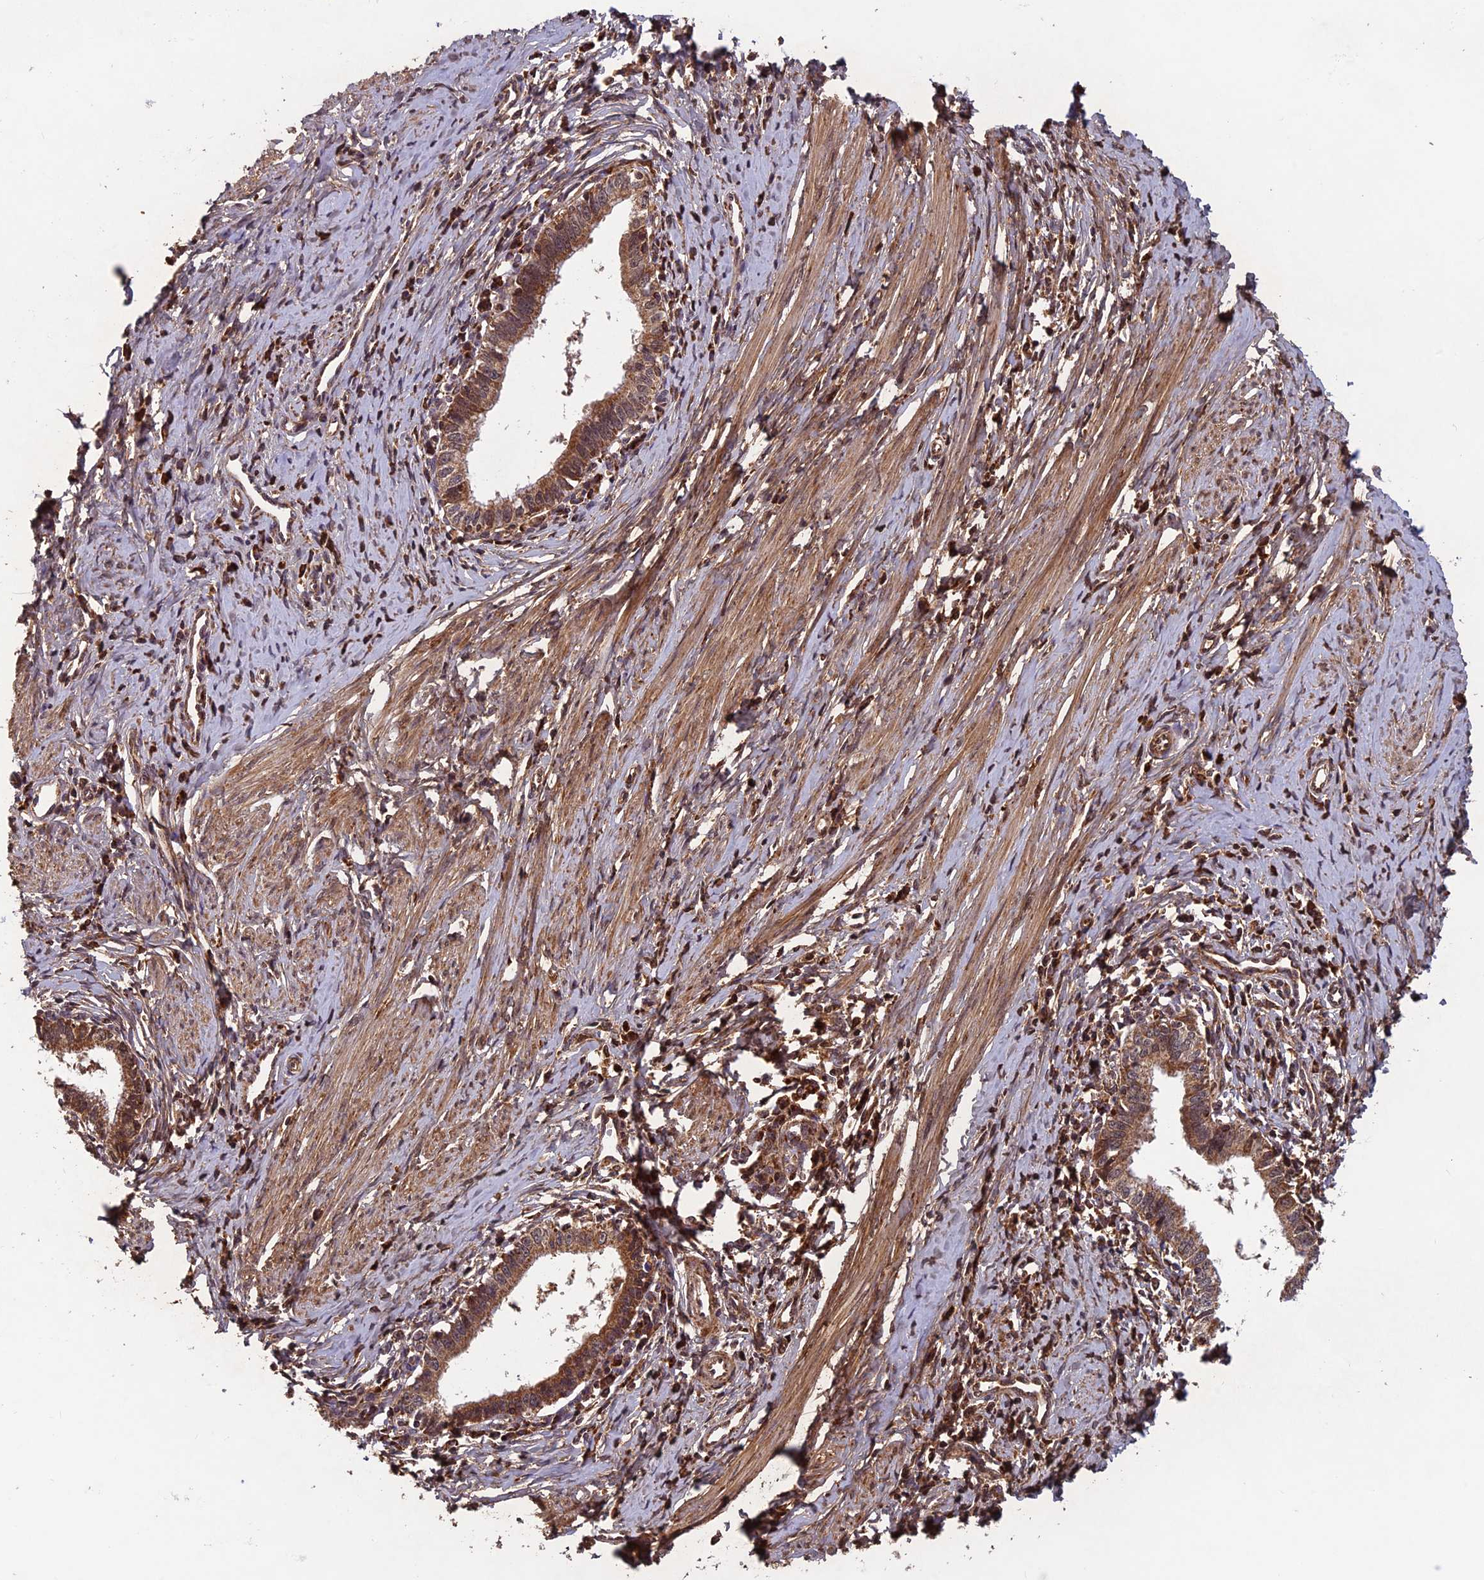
{"staining": {"intensity": "moderate", "quantity": ">75%", "location": "cytoplasmic/membranous"}, "tissue": "cervical cancer", "cell_type": "Tumor cells", "image_type": "cancer", "snomed": [{"axis": "morphology", "description": "Adenocarcinoma, NOS"}, {"axis": "topography", "description": "Cervix"}], "caption": "This histopathology image exhibits immunohistochemistry staining of human cervical cancer, with medium moderate cytoplasmic/membranous staining in approximately >75% of tumor cells.", "gene": "CCDC15", "patient": {"sex": "female", "age": 36}}